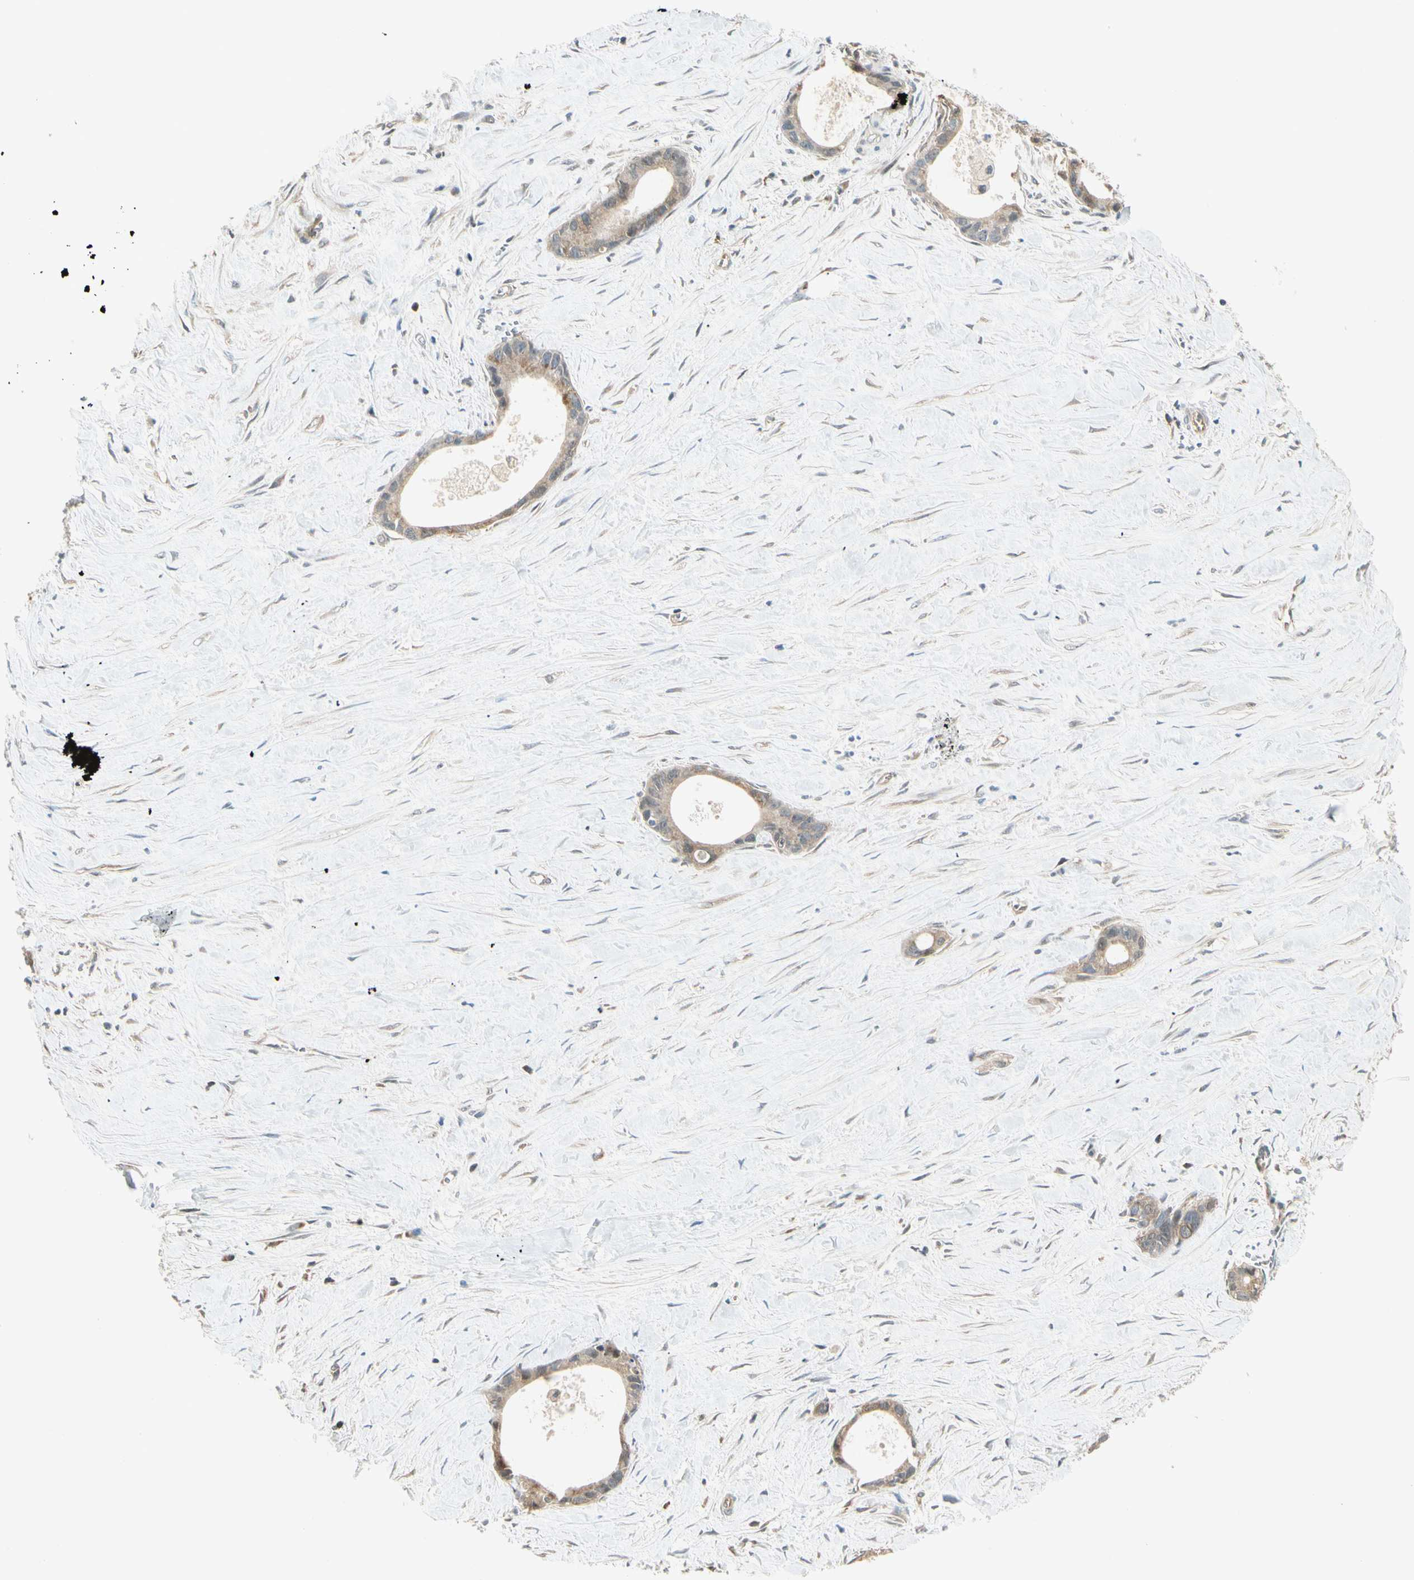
{"staining": {"intensity": "weak", "quantity": ">75%", "location": "none"}, "tissue": "liver cancer", "cell_type": "Tumor cells", "image_type": "cancer", "snomed": [{"axis": "morphology", "description": "Cholangiocarcinoma"}, {"axis": "topography", "description": "Liver"}], "caption": "Weak None protein positivity is present in about >75% of tumor cells in liver cholangiocarcinoma.", "gene": "IPO5", "patient": {"sex": "female", "age": 55}}